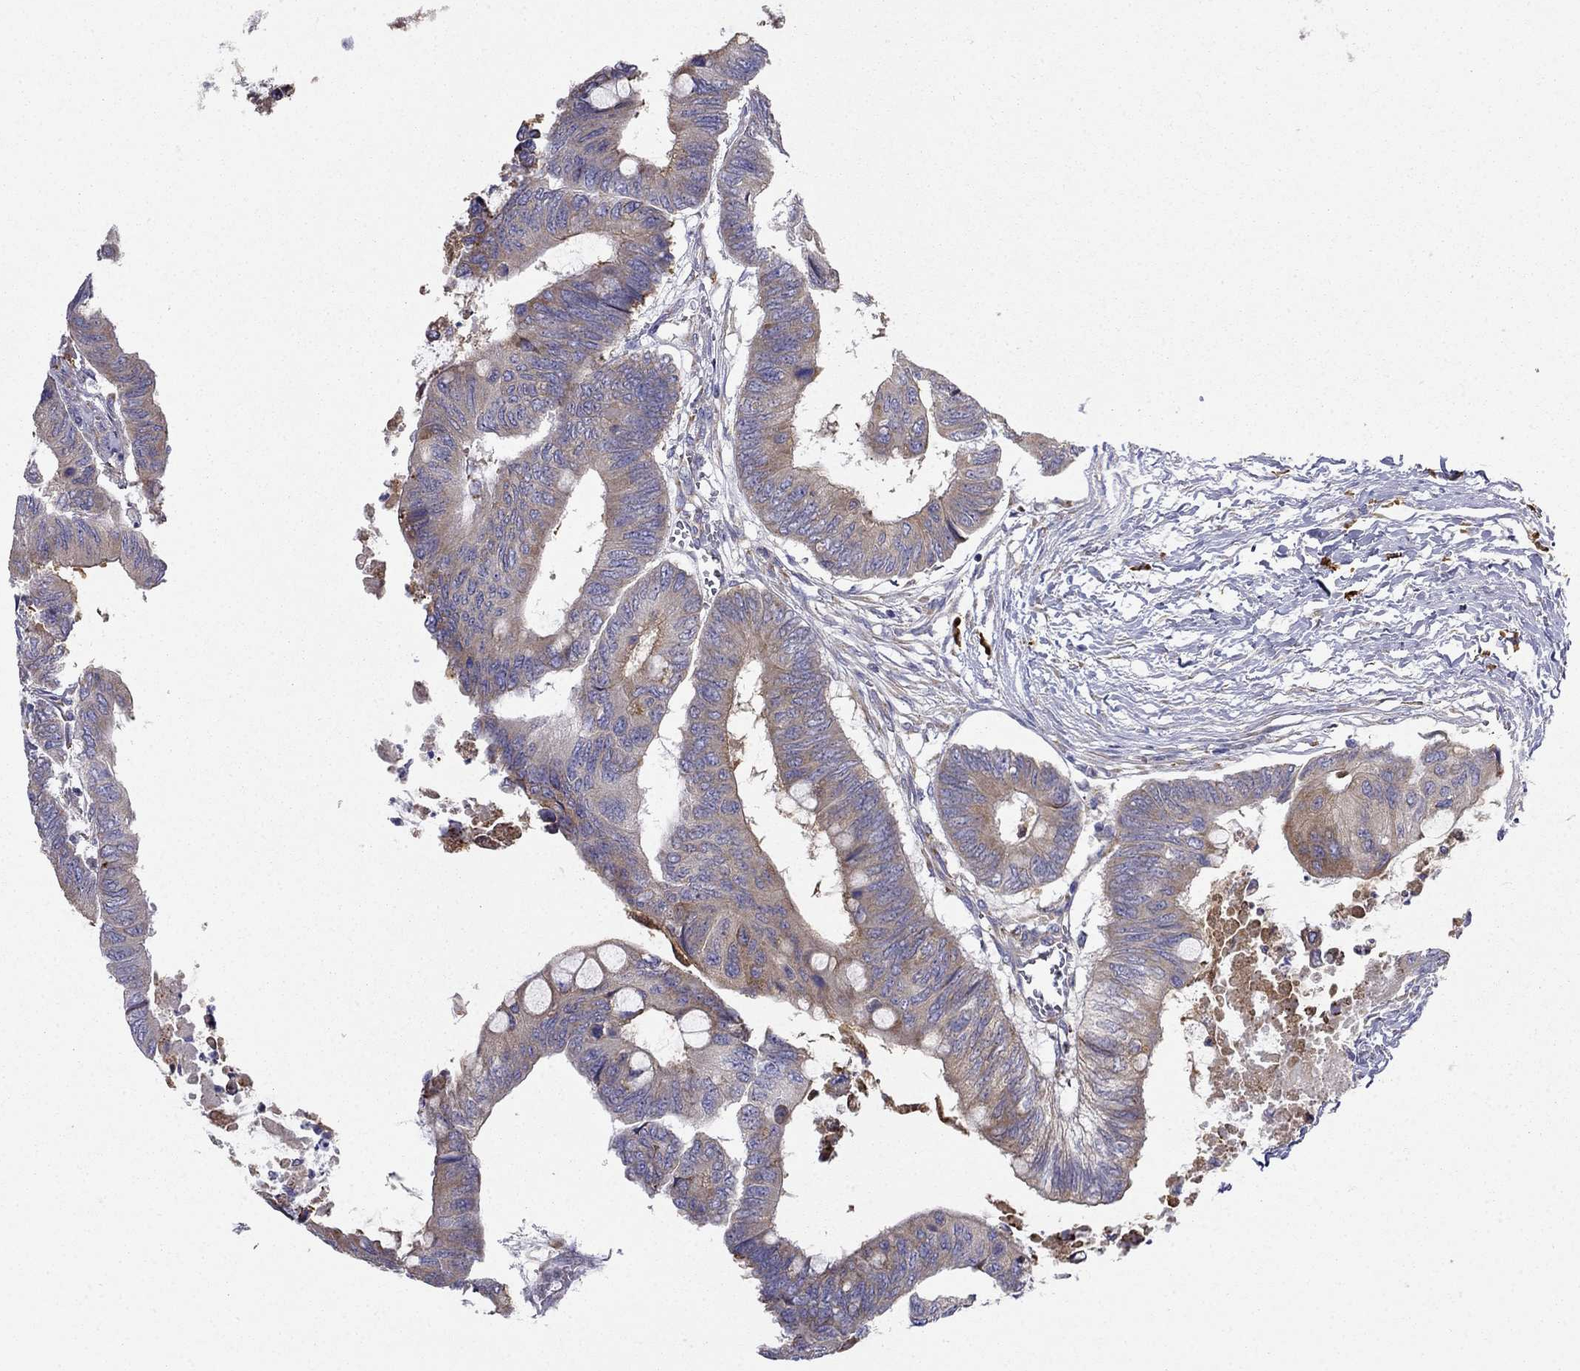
{"staining": {"intensity": "moderate", "quantity": ">75%", "location": "cytoplasmic/membranous"}, "tissue": "colorectal cancer", "cell_type": "Tumor cells", "image_type": "cancer", "snomed": [{"axis": "morphology", "description": "Normal tissue, NOS"}, {"axis": "morphology", "description": "Adenocarcinoma, NOS"}, {"axis": "topography", "description": "Rectum"}, {"axis": "topography", "description": "Peripheral nerve tissue"}], "caption": "An immunohistochemistry image of neoplastic tissue is shown. Protein staining in brown shows moderate cytoplasmic/membranous positivity in adenocarcinoma (colorectal) within tumor cells. The protein is stained brown, and the nuclei are stained in blue (DAB IHC with brightfield microscopy, high magnification).", "gene": "LONRF2", "patient": {"sex": "male", "age": 92}}